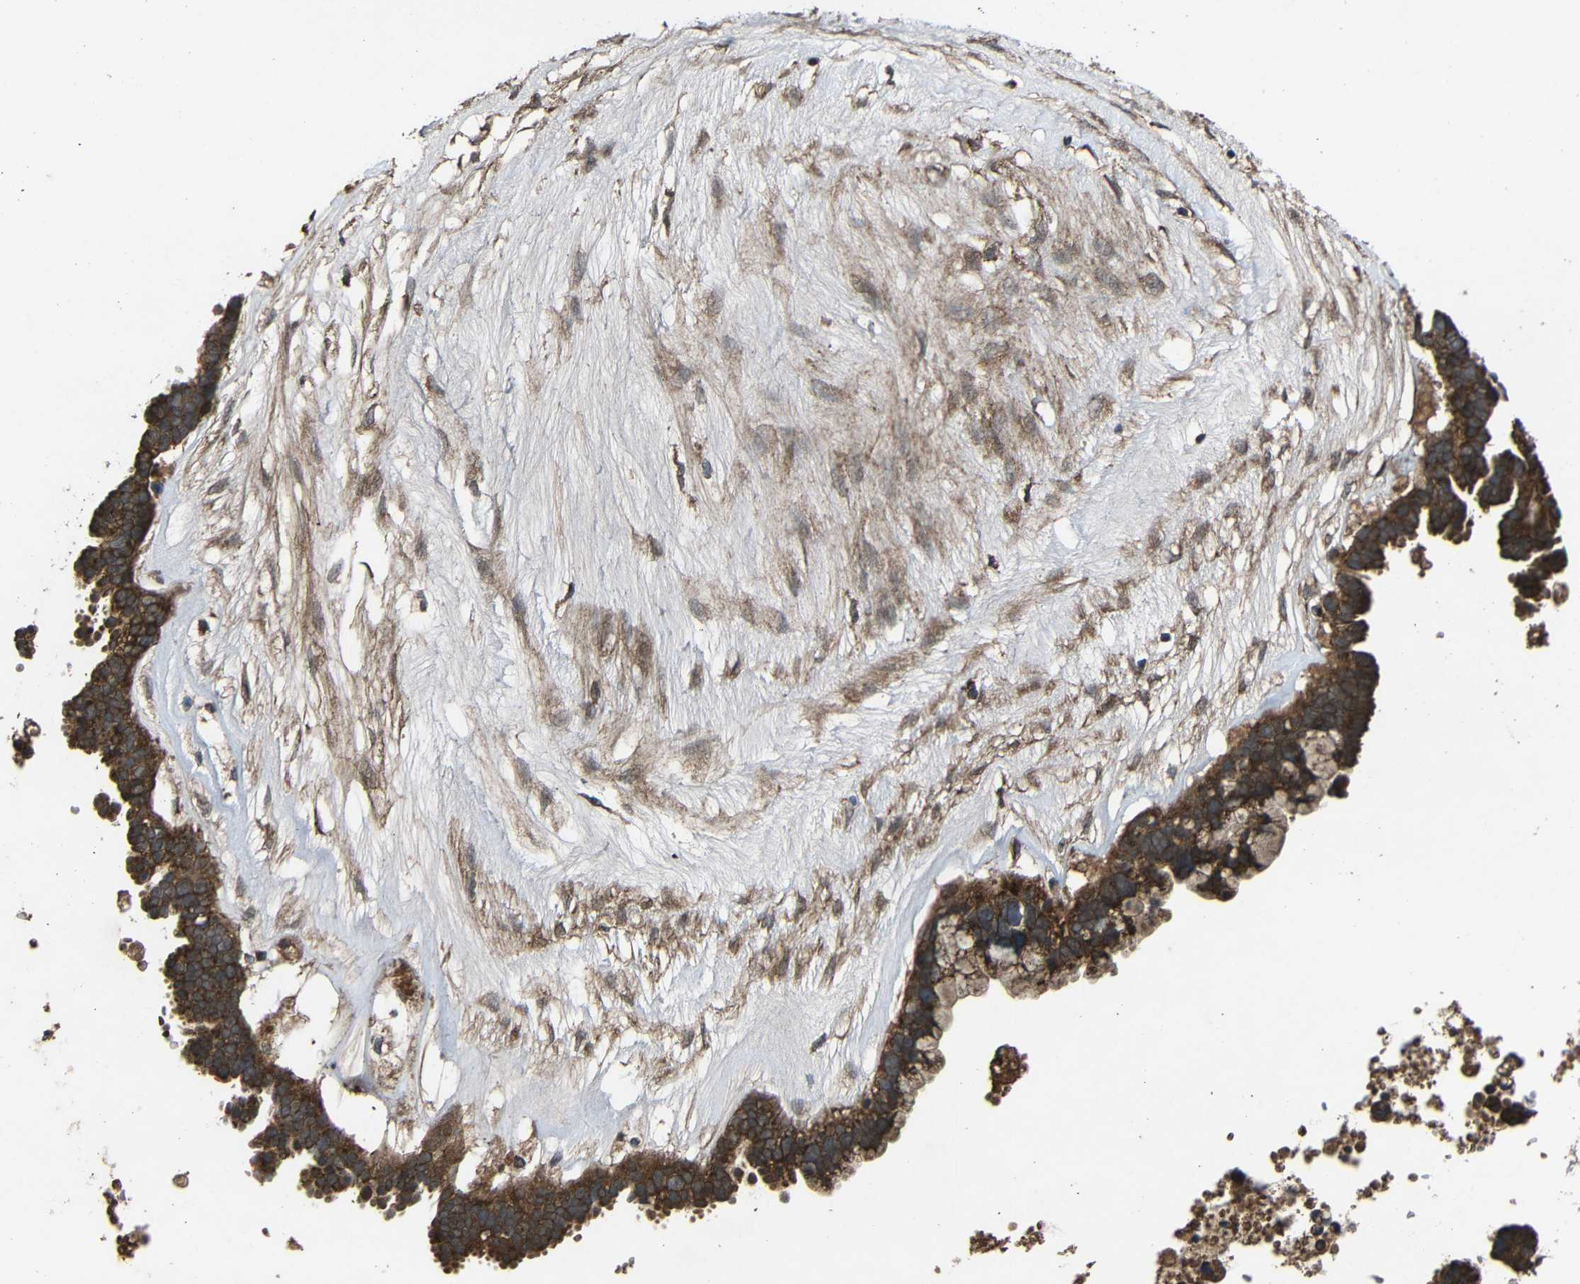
{"staining": {"intensity": "strong", "quantity": ">75%", "location": "cytoplasmic/membranous"}, "tissue": "ovarian cancer", "cell_type": "Tumor cells", "image_type": "cancer", "snomed": [{"axis": "morphology", "description": "Cystadenocarcinoma, serous, NOS"}, {"axis": "topography", "description": "Ovary"}], "caption": "IHC micrograph of neoplastic tissue: human serous cystadenocarcinoma (ovarian) stained using immunohistochemistry reveals high levels of strong protein expression localized specifically in the cytoplasmic/membranous of tumor cells, appearing as a cytoplasmic/membranous brown color.", "gene": "C1GALT1", "patient": {"sex": "female", "age": 56}}